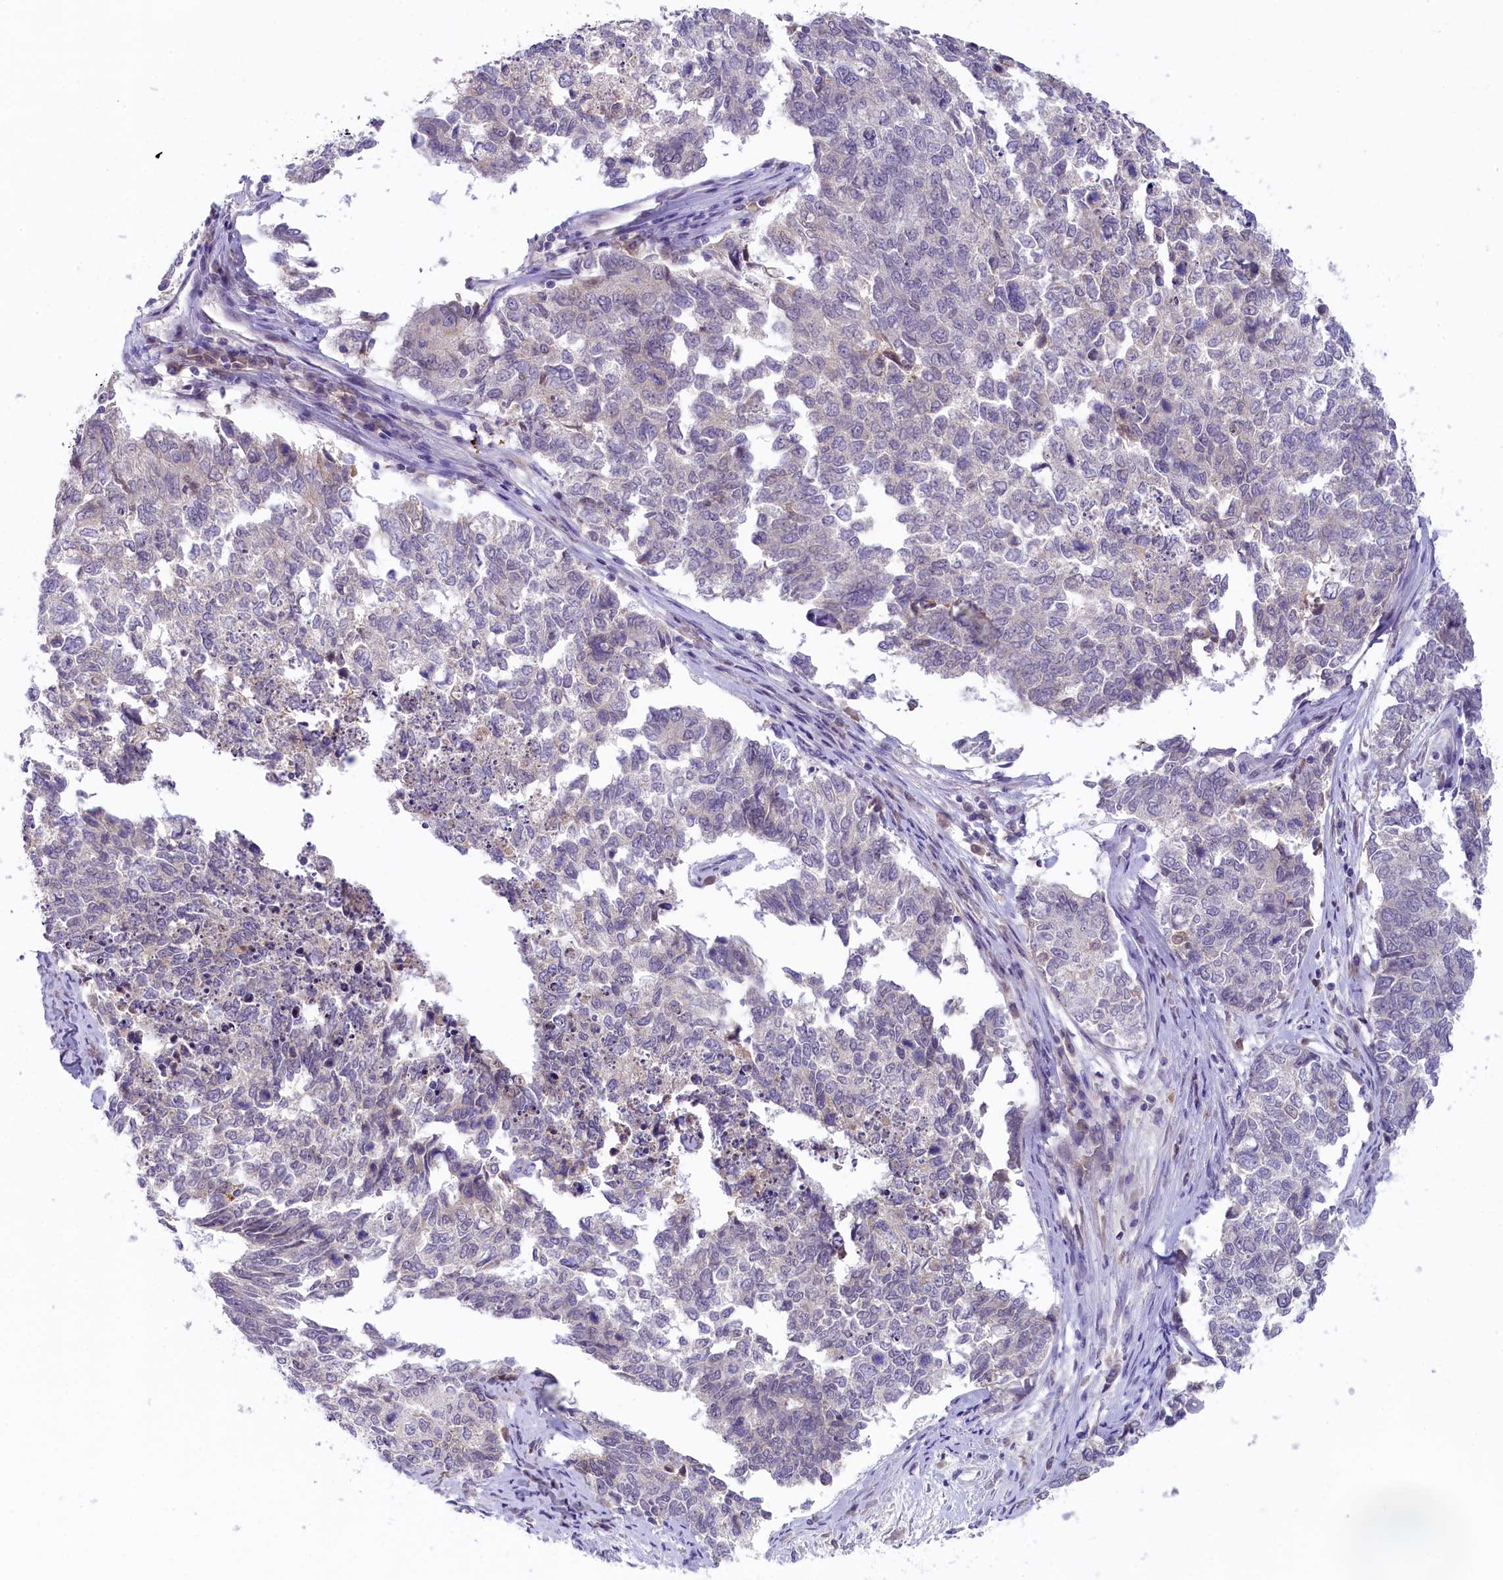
{"staining": {"intensity": "negative", "quantity": "none", "location": "none"}, "tissue": "cervical cancer", "cell_type": "Tumor cells", "image_type": "cancer", "snomed": [{"axis": "morphology", "description": "Squamous cell carcinoma, NOS"}, {"axis": "topography", "description": "Cervix"}], "caption": "Tumor cells show no significant expression in cervical cancer.", "gene": "CRAMP1", "patient": {"sex": "female", "age": 63}}